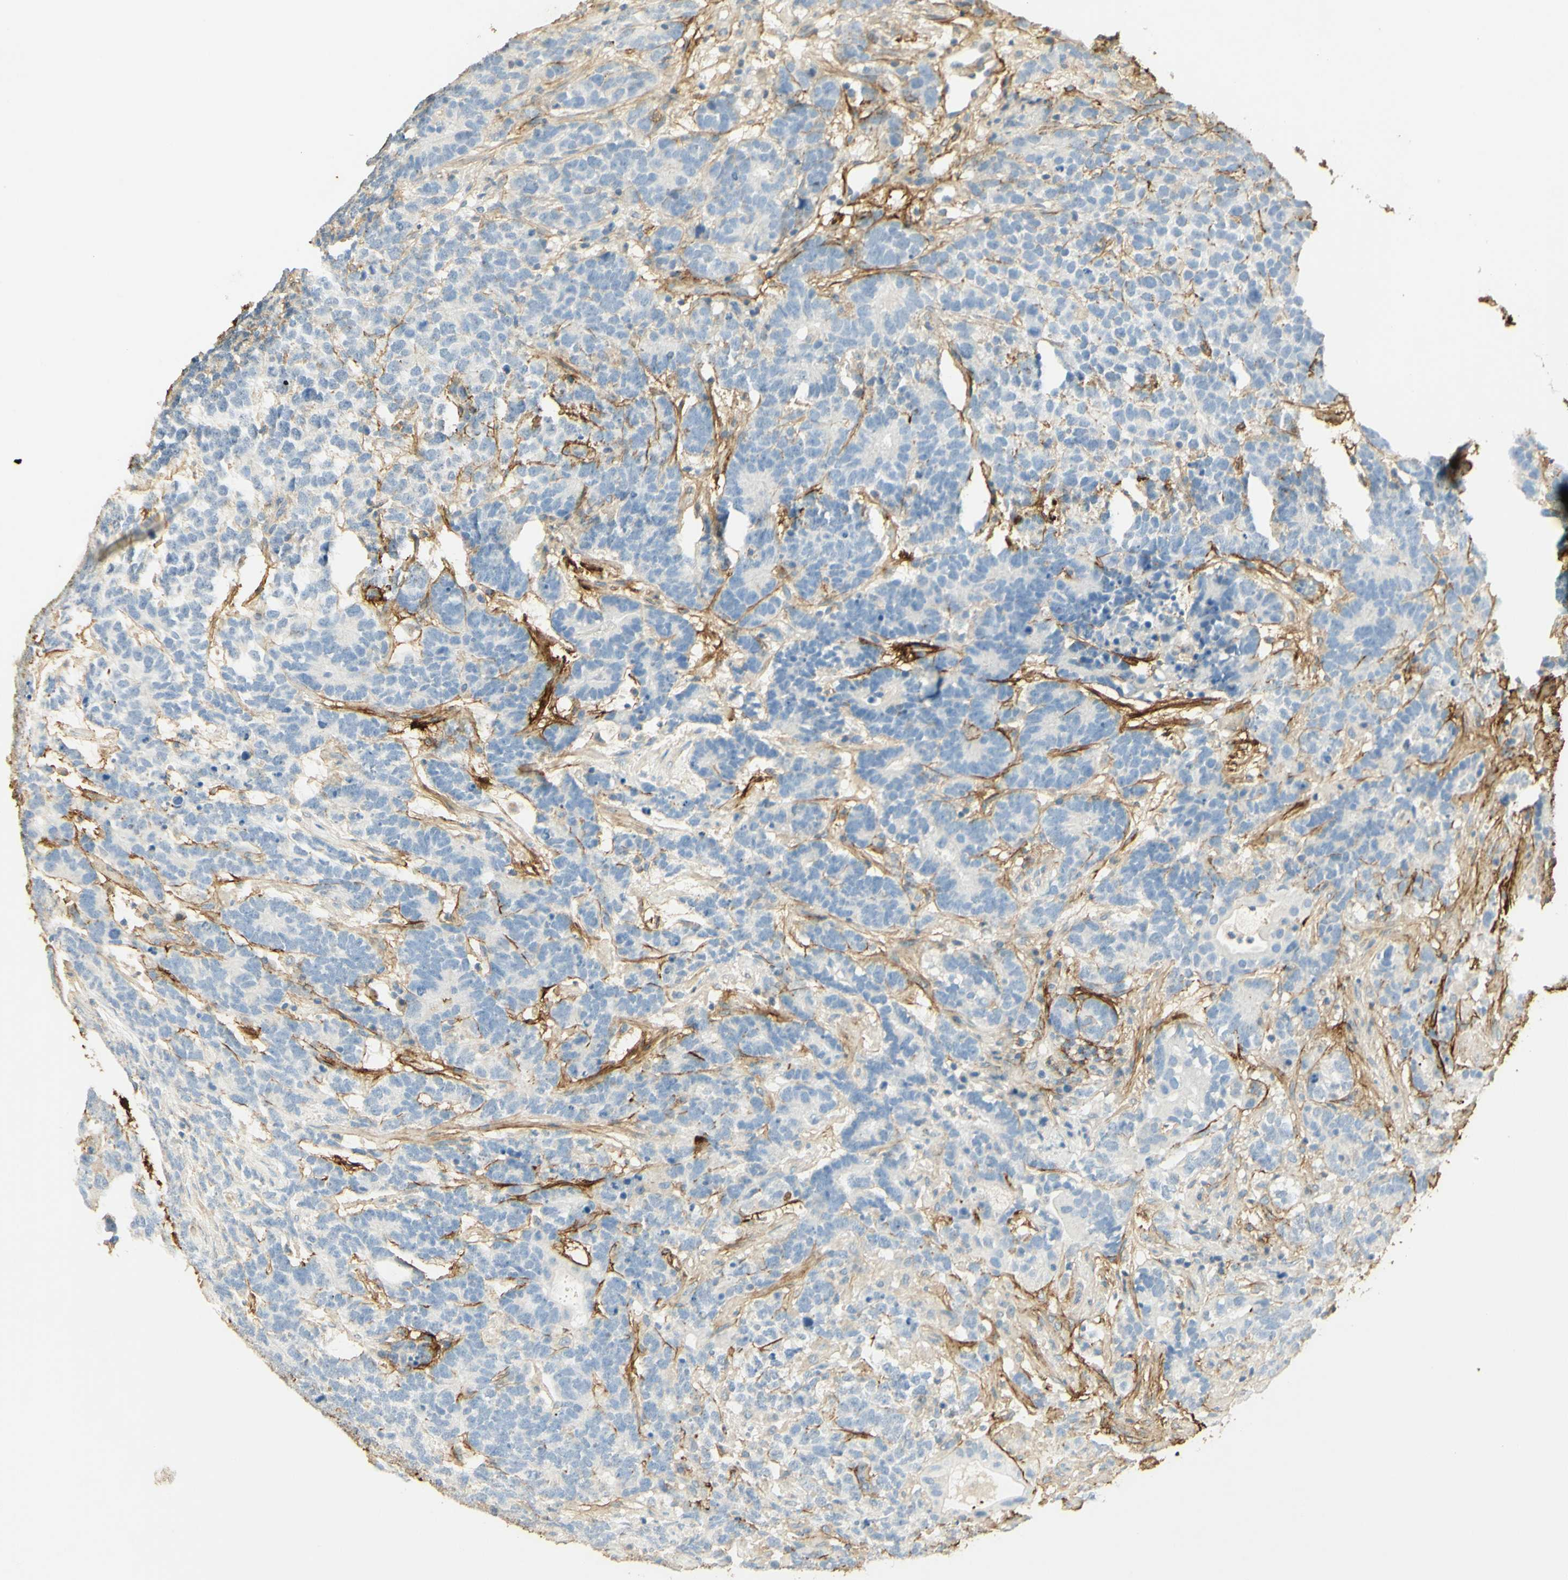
{"staining": {"intensity": "negative", "quantity": "none", "location": "none"}, "tissue": "testis cancer", "cell_type": "Tumor cells", "image_type": "cancer", "snomed": [{"axis": "morphology", "description": "Carcinoma, Embryonal, NOS"}, {"axis": "topography", "description": "Testis"}], "caption": "The photomicrograph displays no significant staining in tumor cells of testis cancer (embryonal carcinoma).", "gene": "TNN", "patient": {"sex": "male", "age": 26}}